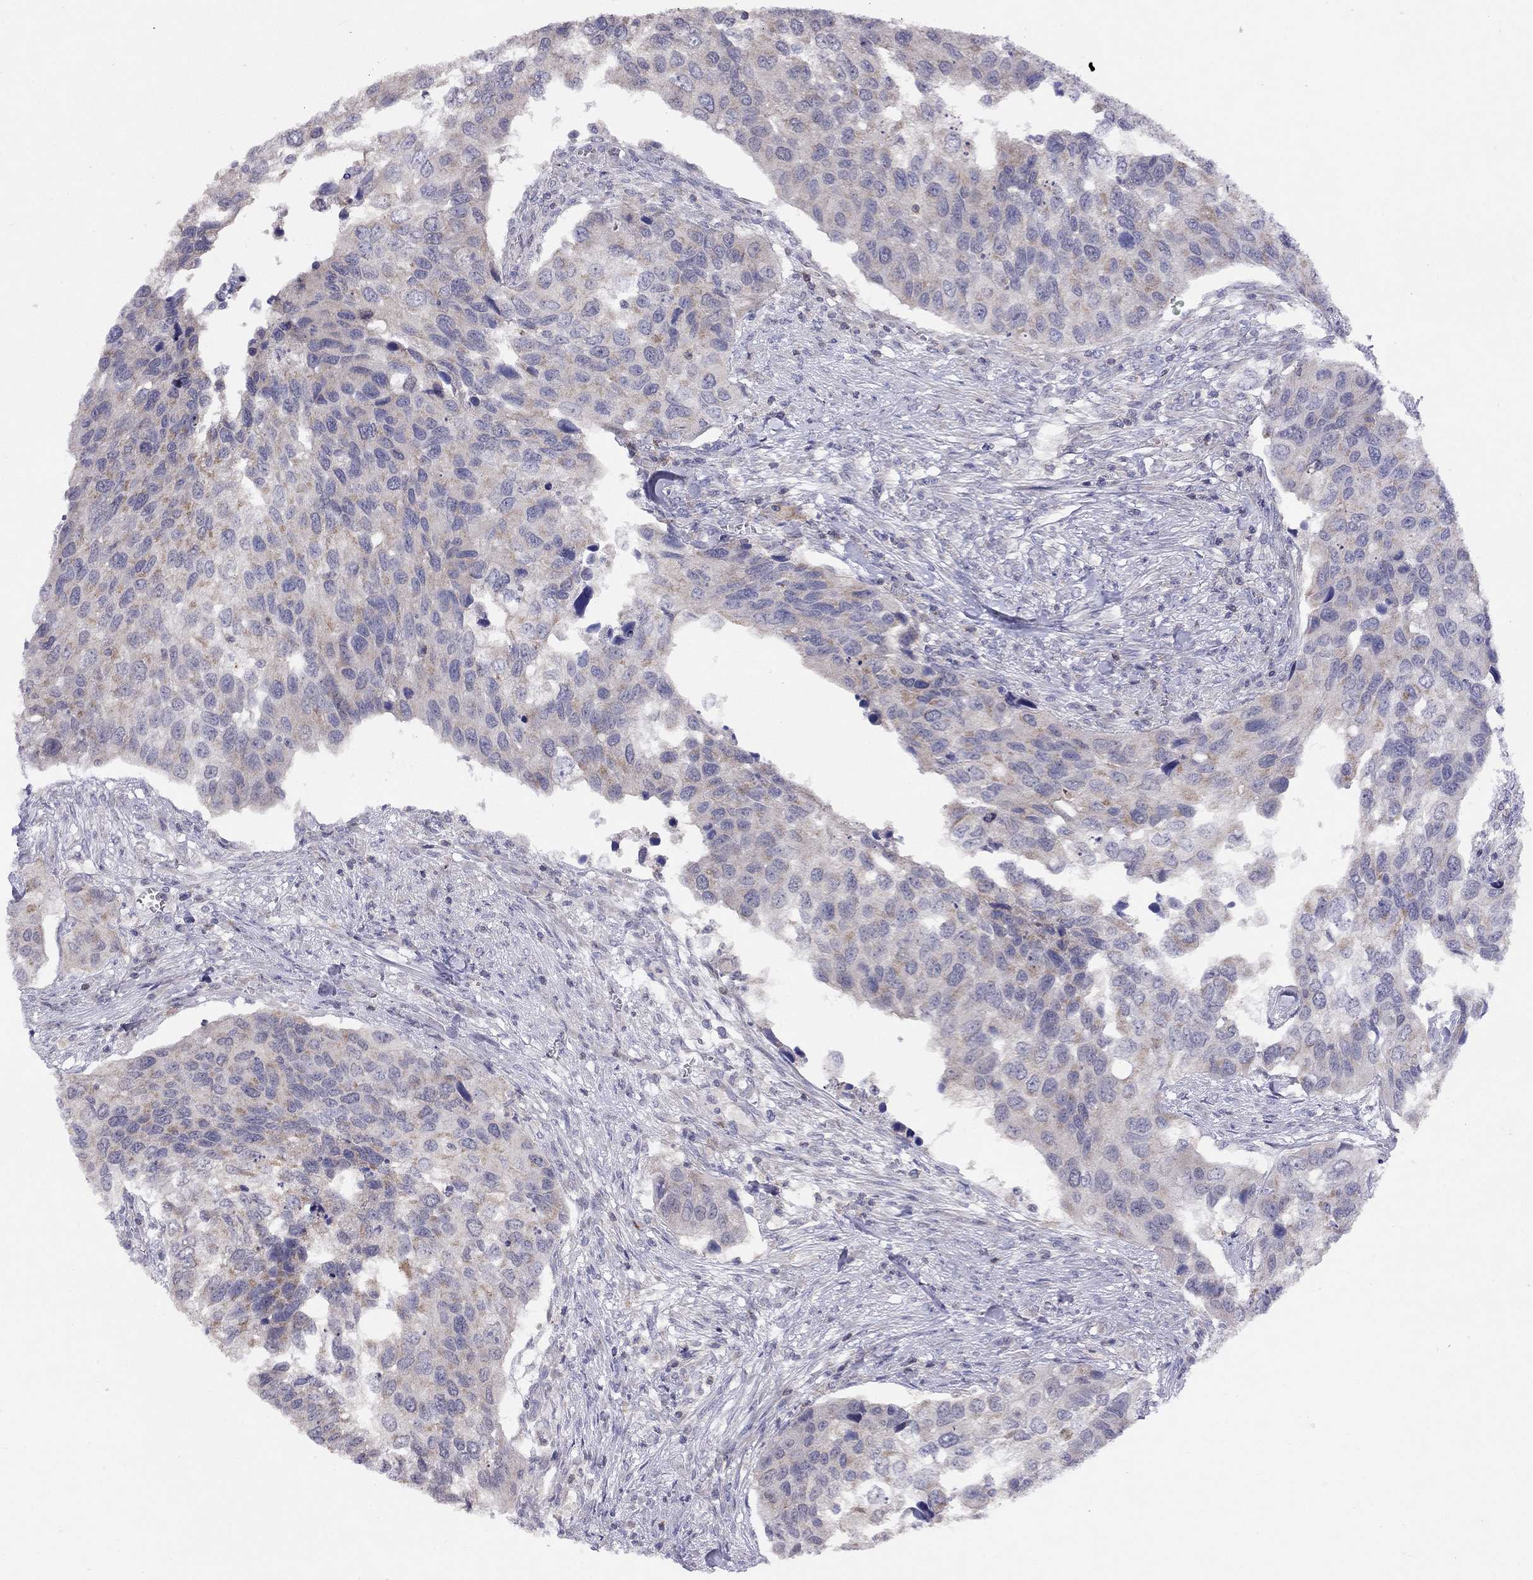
{"staining": {"intensity": "weak", "quantity": "<25%", "location": "cytoplasmic/membranous"}, "tissue": "urothelial cancer", "cell_type": "Tumor cells", "image_type": "cancer", "snomed": [{"axis": "morphology", "description": "Urothelial carcinoma, High grade"}, {"axis": "topography", "description": "Urinary bladder"}], "caption": "A histopathology image of high-grade urothelial carcinoma stained for a protein exhibits no brown staining in tumor cells.", "gene": "CITED1", "patient": {"sex": "male", "age": 60}}